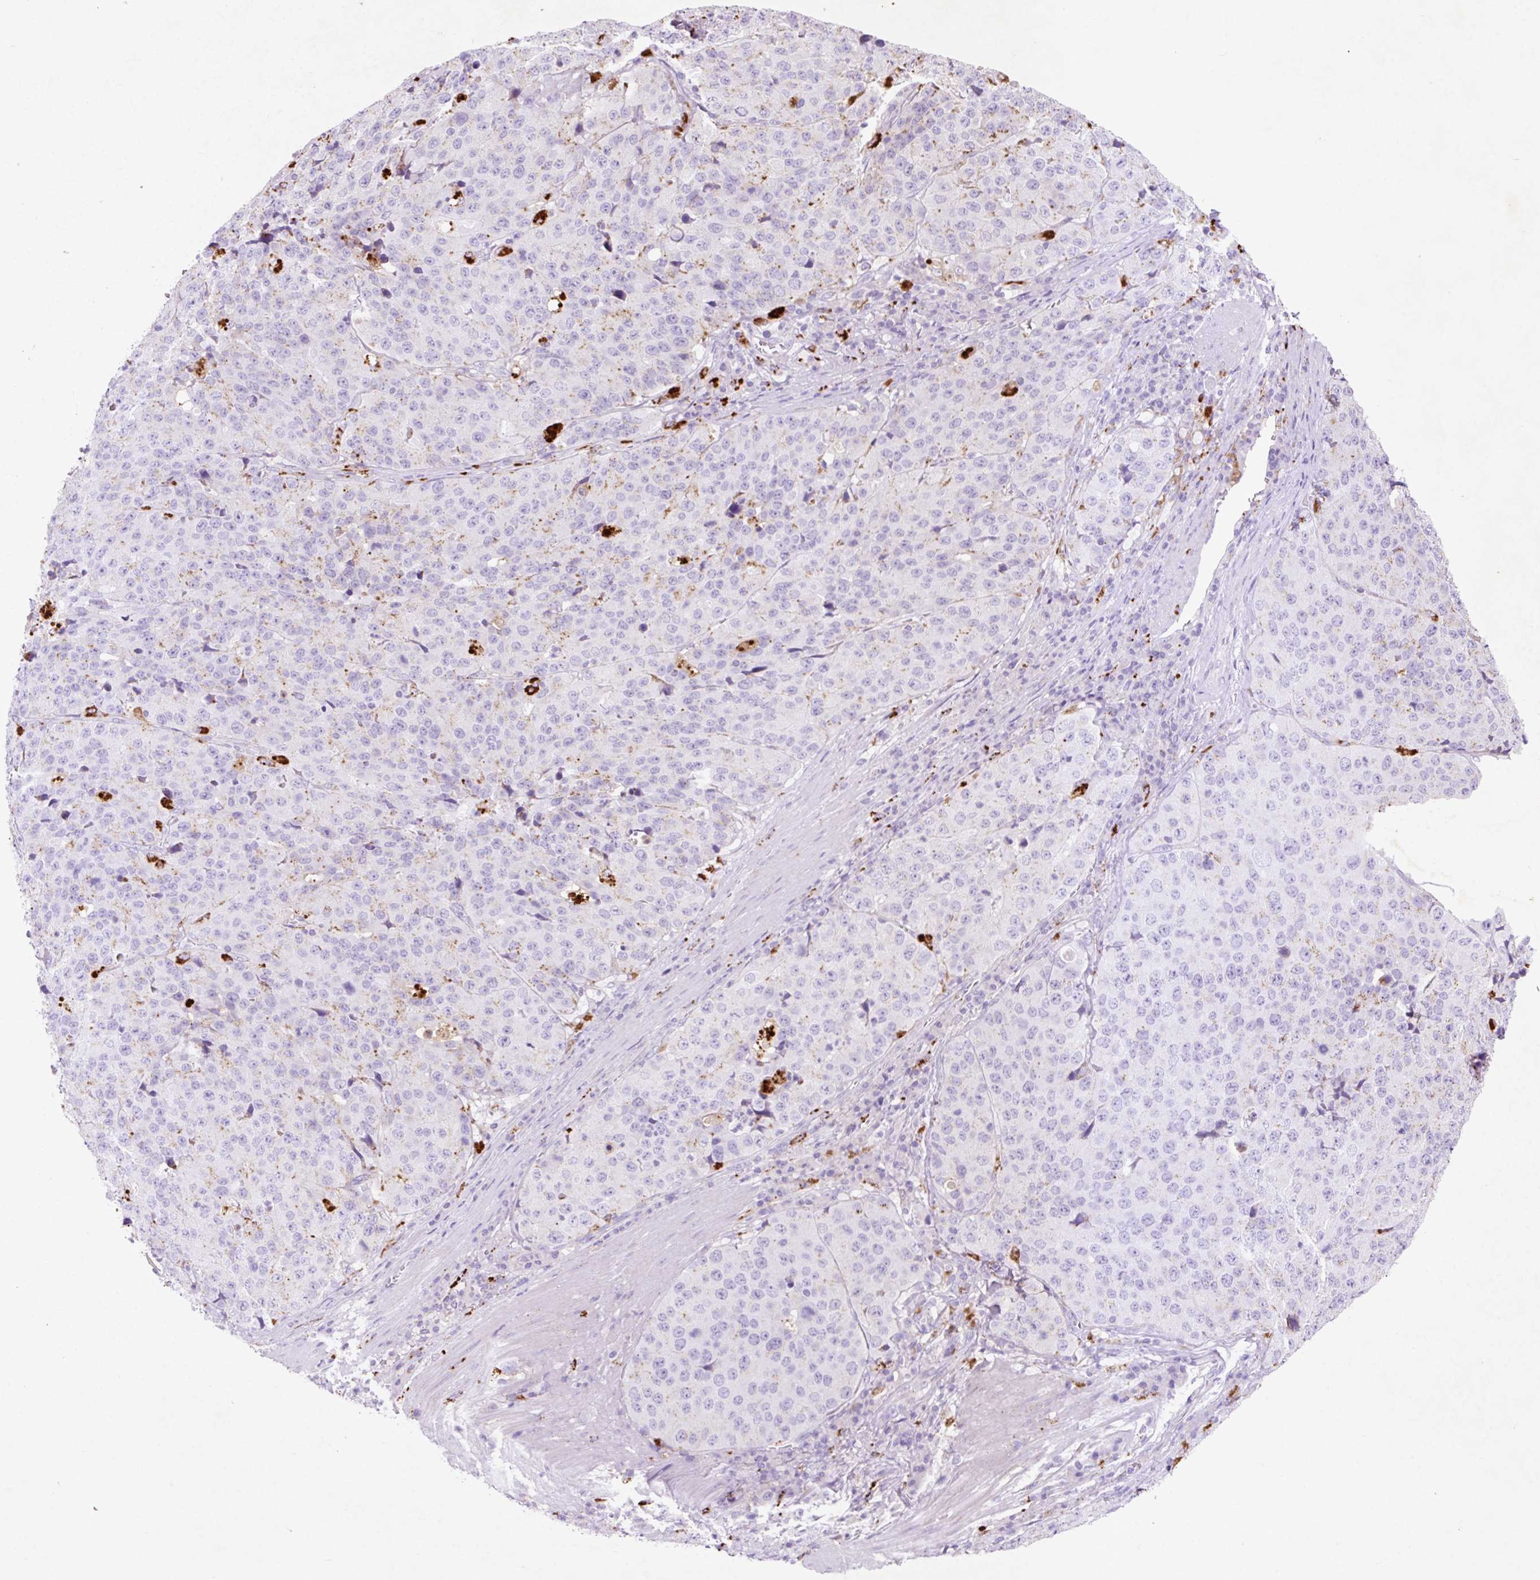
{"staining": {"intensity": "weak", "quantity": "<25%", "location": "cytoplasmic/membranous"}, "tissue": "stomach cancer", "cell_type": "Tumor cells", "image_type": "cancer", "snomed": [{"axis": "morphology", "description": "Adenocarcinoma, NOS"}, {"axis": "topography", "description": "Stomach"}], "caption": "Immunohistochemical staining of human stomach adenocarcinoma exhibits no significant positivity in tumor cells.", "gene": "HEXA", "patient": {"sex": "male", "age": 71}}